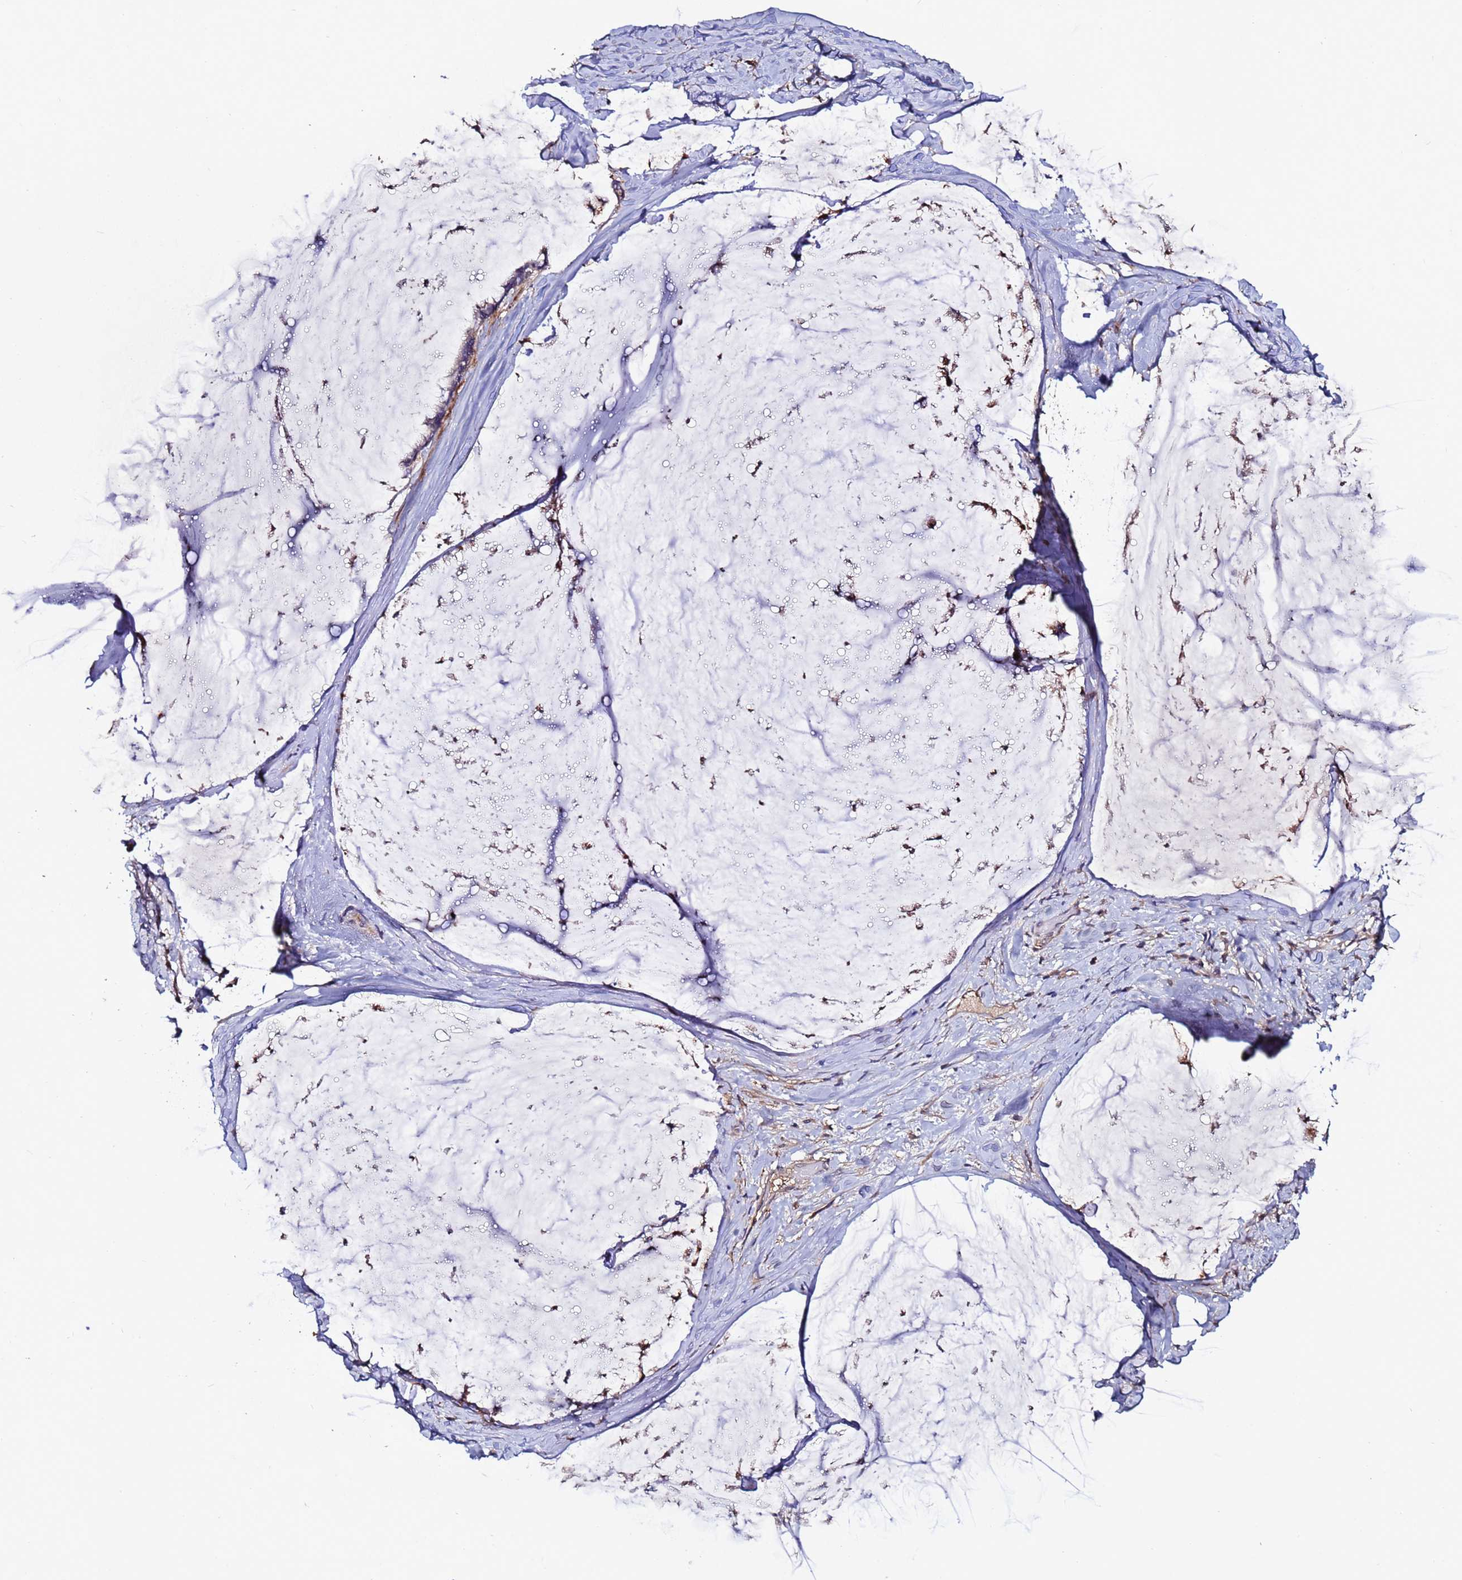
{"staining": {"intensity": "weak", "quantity": "25%-75%", "location": "cytoplasmic/membranous"}, "tissue": "ovarian cancer", "cell_type": "Tumor cells", "image_type": "cancer", "snomed": [{"axis": "morphology", "description": "Cystadenocarcinoma, mucinous, NOS"}, {"axis": "topography", "description": "Ovary"}], "caption": "A high-resolution histopathology image shows immunohistochemistry staining of mucinous cystadenocarcinoma (ovarian), which displays weak cytoplasmic/membranous expression in approximately 25%-75% of tumor cells.", "gene": "RPS15A", "patient": {"sex": "female", "age": 39}}